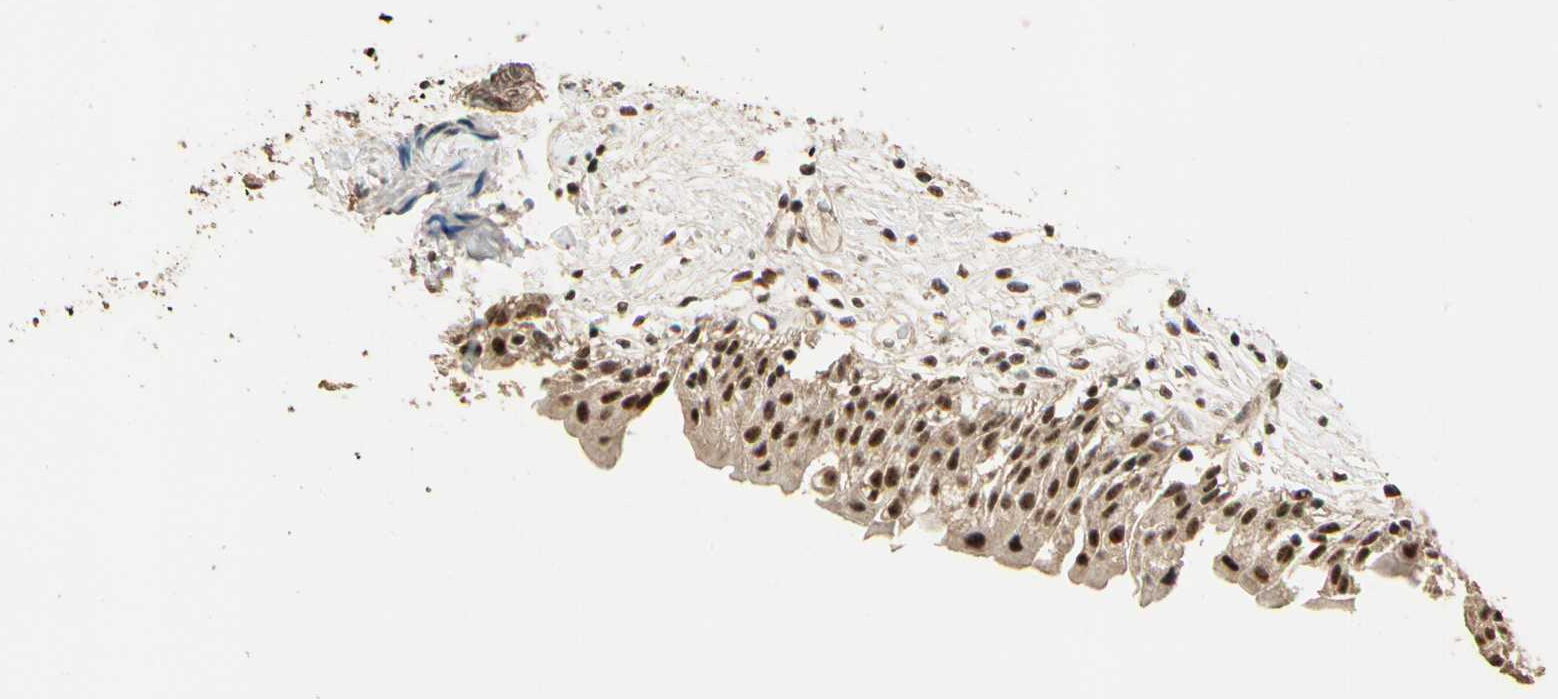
{"staining": {"intensity": "moderate", "quantity": ">75%", "location": "cytoplasmic/membranous,nuclear"}, "tissue": "urinary bladder", "cell_type": "Urothelial cells", "image_type": "normal", "snomed": [{"axis": "morphology", "description": "Normal tissue, NOS"}, {"axis": "topography", "description": "Urinary bladder"}], "caption": "IHC photomicrograph of benign urinary bladder stained for a protein (brown), which displays medium levels of moderate cytoplasmic/membranous,nuclear expression in approximately >75% of urothelial cells.", "gene": "RBM25", "patient": {"sex": "female", "age": 80}}